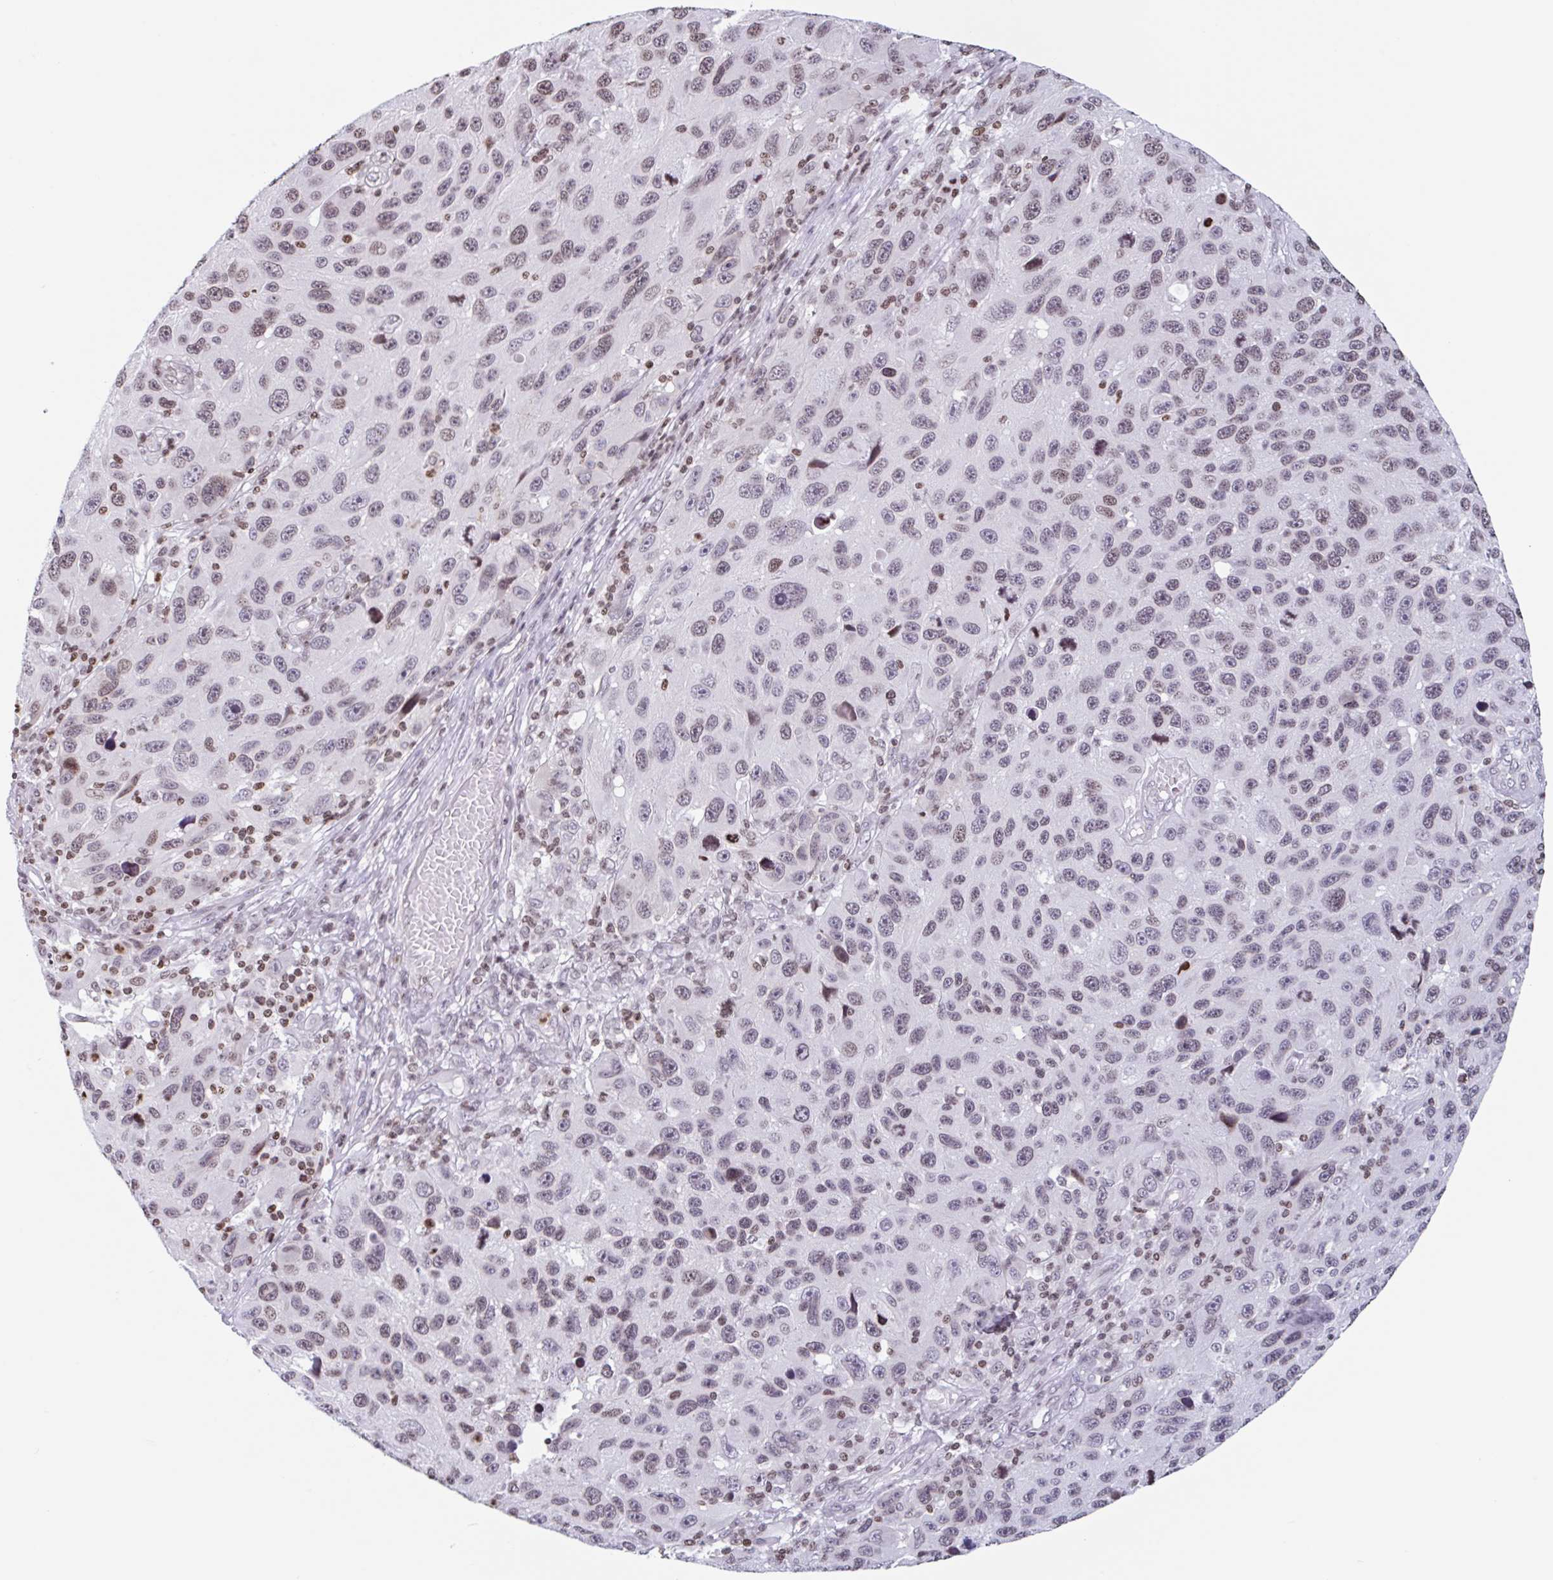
{"staining": {"intensity": "weak", "quantity": ">75%", "location": "nuclear"}, "tissue": "melanoma", "cell_type": "Tumor cells", "image_type": "cancer", "snomed": [{"axis": "morphology", "description": "Malignant melanoma, NOS"}, {"axis": "topography", "description": "Skin"}], "caption": "Immunohistochemistry (IHC) (DAB (3,3'-diaminobenzidine)) staining of melanoma demonstrates weak nuclear protein staining in about >75% of tumor cells.", "gene": "NOL6", "patient": {"sex": "male", "age": 53}}